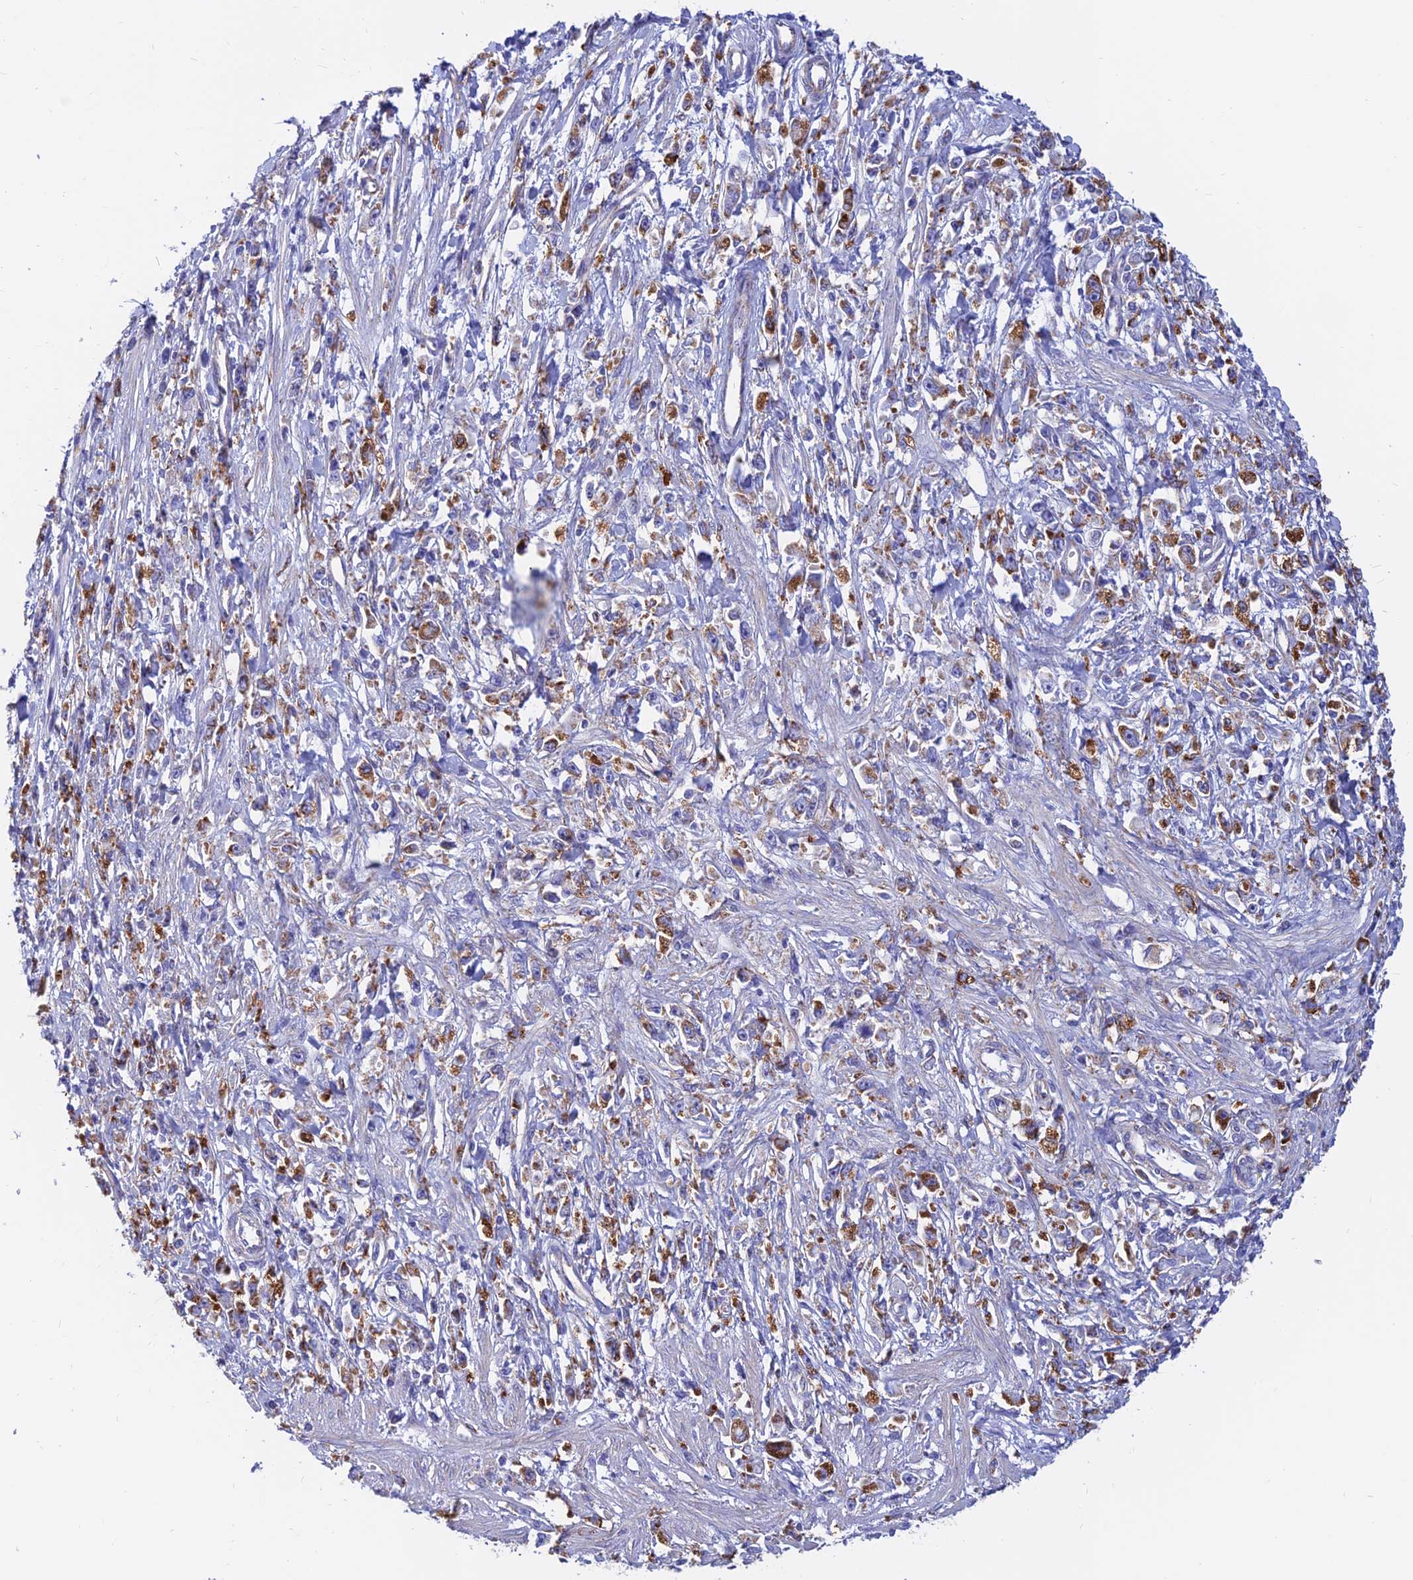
{"staining": {"intensity": "moderate", "quantity": "25%-75%", "location": "cytoplasmic/membranous"}, "tissue": "stomach cancer", "cell_type": "Tumor cells", "image_type": "cancer", "snomed": [{"axis": "morphology", "description": "Adenocarcinoma, NOS"}, {"axis": "topography", "description": "Stomach"}], "caption": "A high-resolution photomicrograph shows immunohistochemistry (IHC) staining of stomach adenocarcinoma, which displays moderate cytoplasmic/membranous positivity in approximately 25%-75% of tumor cells. (DAB (3,3'-diaminobenzidine) = brown stain, brightfield microscopy at high magnification).", "gene": "SPNS1", "patient": {"sex": "female", "age": 59}}